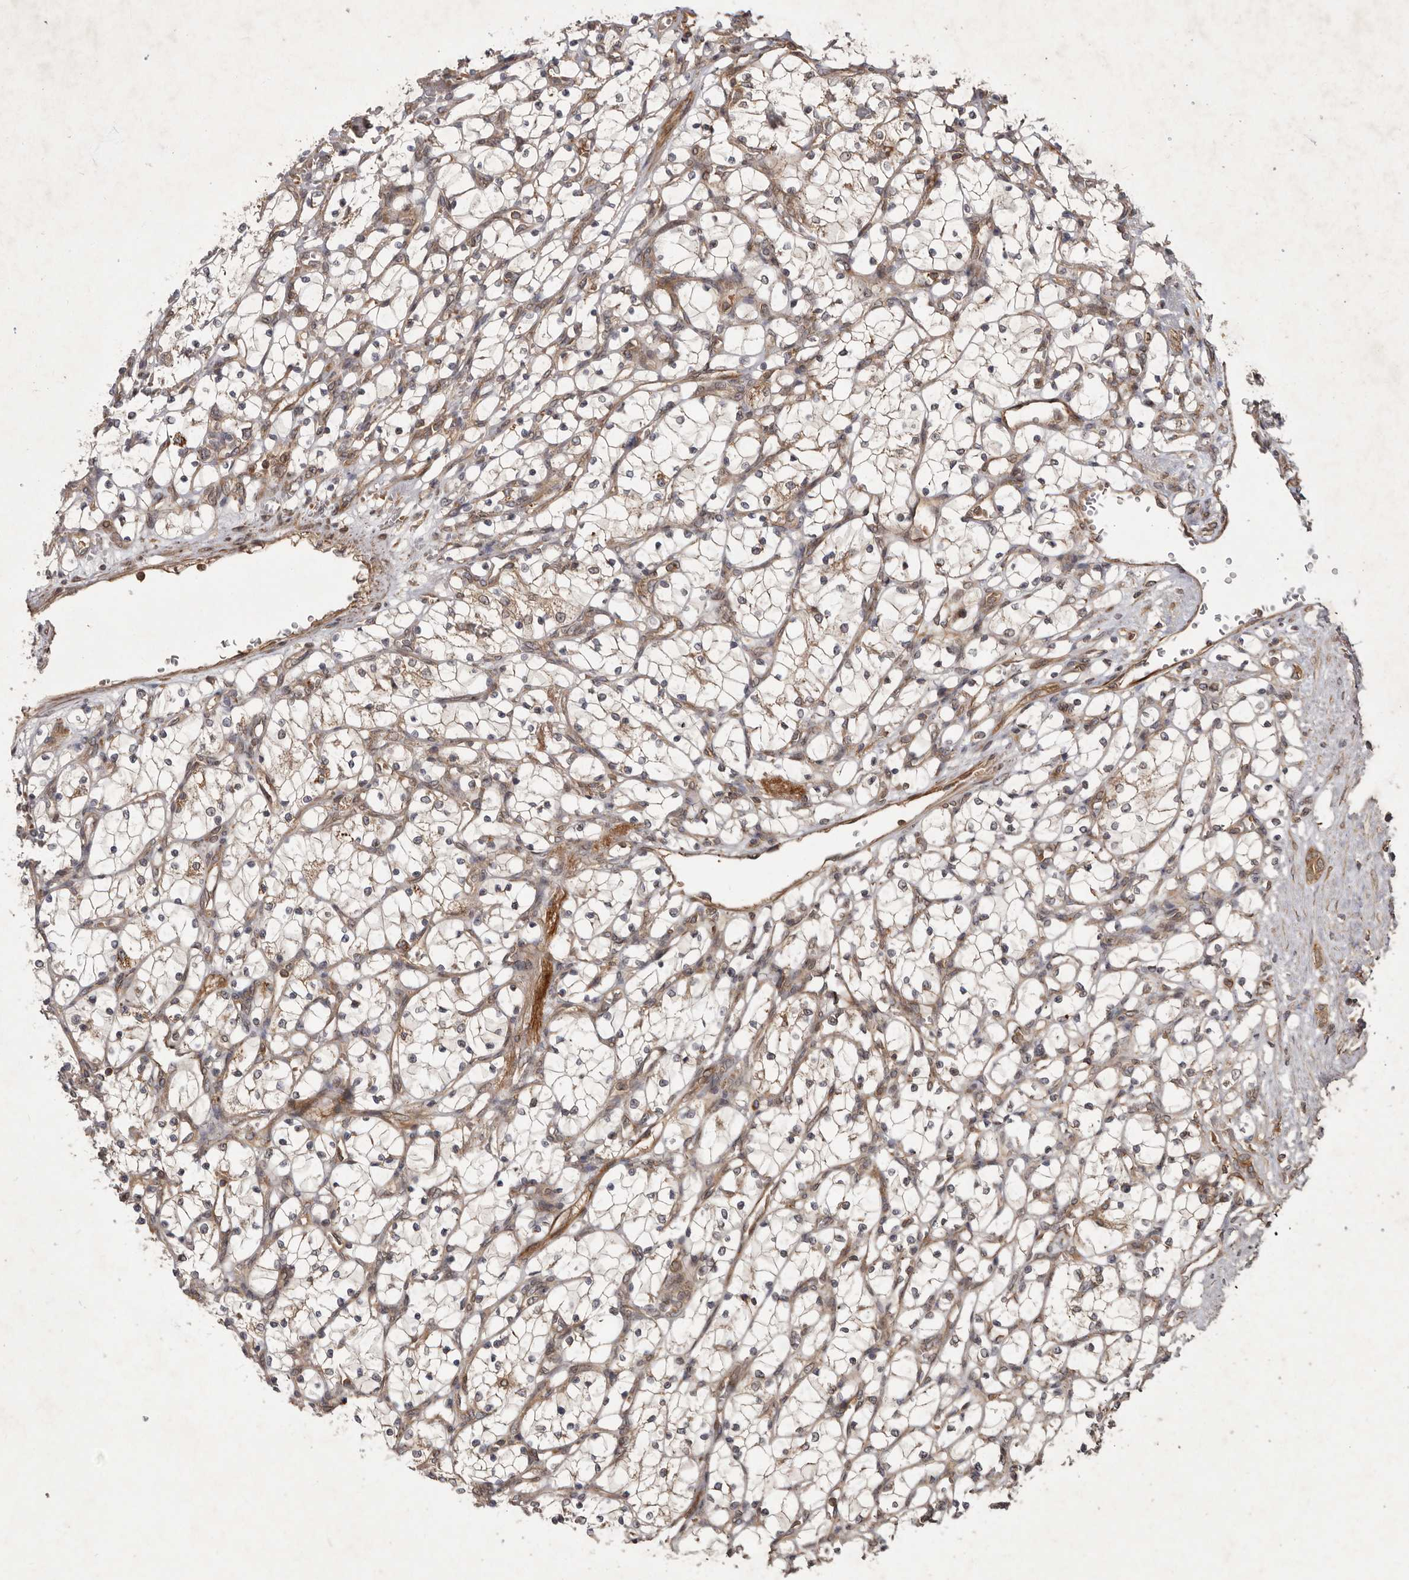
{"staining": {"intensity": "negative", "quantity": "none", "location": "none"}, "tissue": "renal cancer", "cell_type": "Tumor cells", "image_type": "cancer", "snomed": [{"axis": "morphology", "description": "Adenocarcinoma, NOS"}, {"axis": "topography", "description": "Kidney"}], "caption": "IHC micrograph of renal cancer stained for a protein (brown), which demonstrates no staining in tumor cells.", "gene": "STK36", "patient": {"sex": "female", "age": 69}}